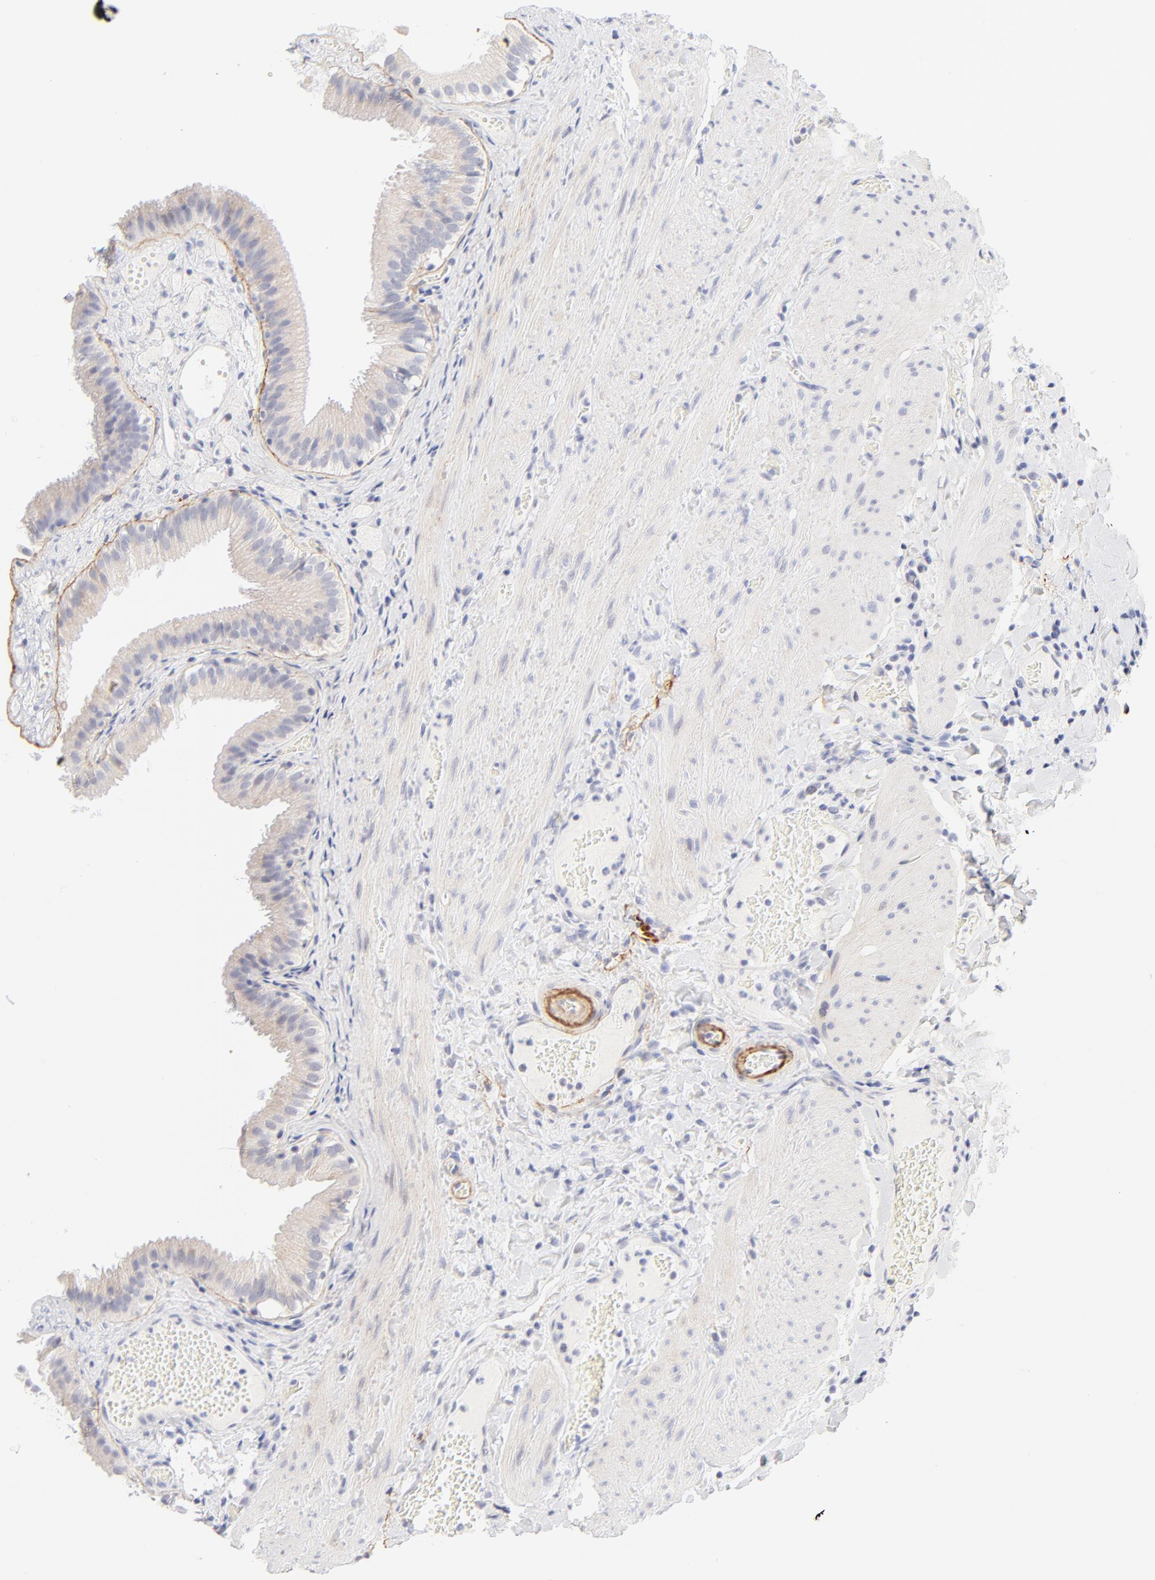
{"staining": {"intensity": "negative", "quantity": "none", "location": "none"}, "tissue": "gallbladder", "cell_type": "Glandular cells", "image_type": "normal", "snomed": [{"axis": "morphology", "description": "Normal tissue, NOS"}, {"axis": "topography", "description": "Gallbladder"}], "caption": "High magnification brightfield microscopy of benign gallbladder stained with DAB (3,3'-diaminobenzidine) (brown) and counterstained with hematoxylin (blue): glandular cells show no significant expression.", "gene": "NPNT", "patient": {"sex": "female", "age": 24}}